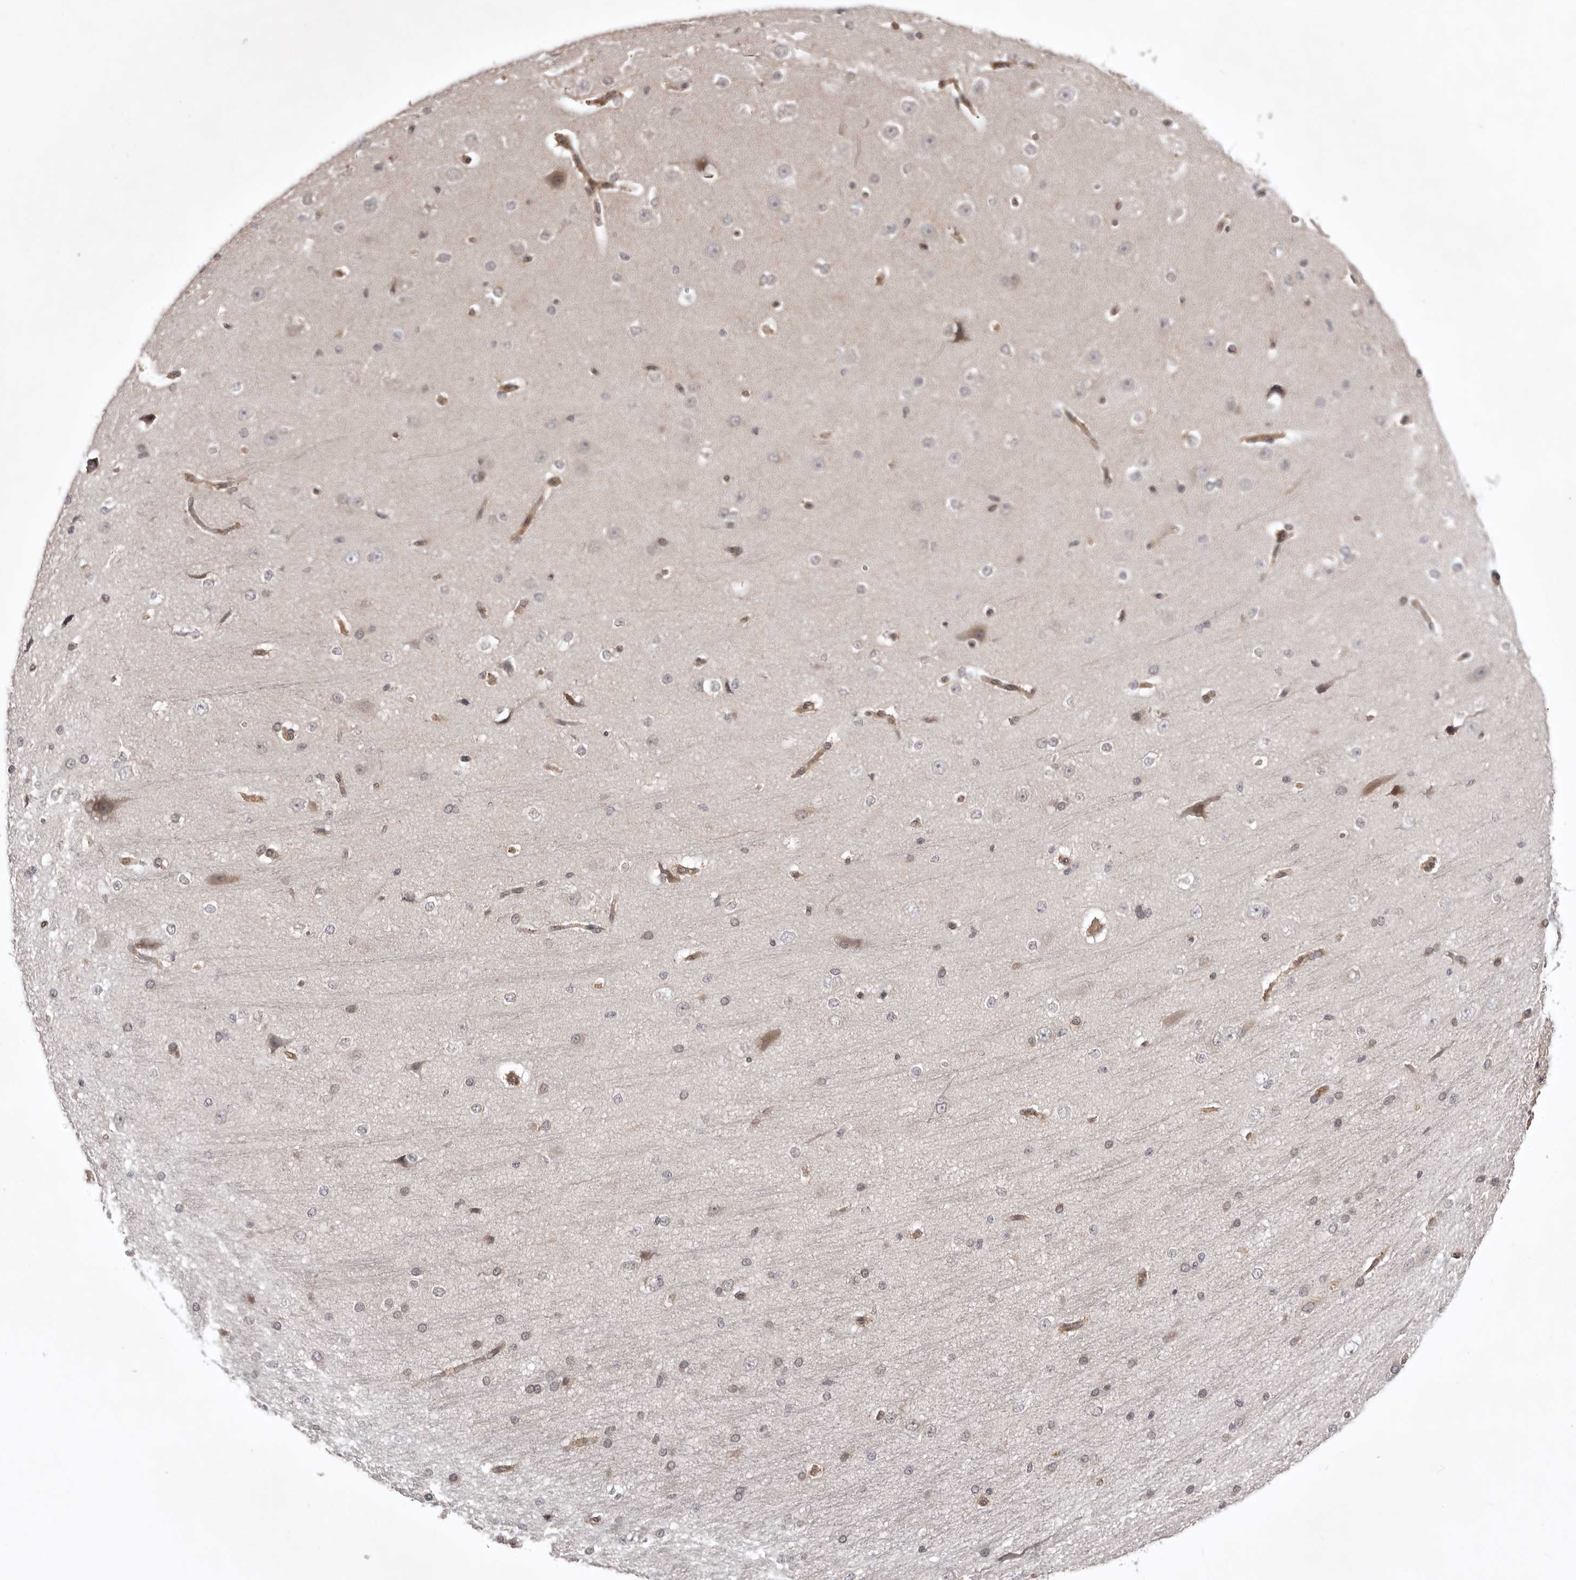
{"staining": {"intensity": "moderate", "quantity": ">75%", "location": "cytoplasmic/membranous"}, "tissue": "cerebral cortex", "cell_type": "Endothelial cells", "image_type": "normal", "snomed": [{"axis": "morphology", "description": "Normal tissue, NOS"}, {"axis": "morphology", "description": "Developmental malformation"}, {"axis": "topography", "description": "Cerebral cortex"}], "caption": "Endothelial cells show medium levels of moderate cytoplasmic/membranous staining in approximately >75% of cells in unremarkable cerebral cortex. (IHC, brightfield microscopy, high magnification).", "gene": "USP43", "patient": {"sex": "female", "age": 30}}